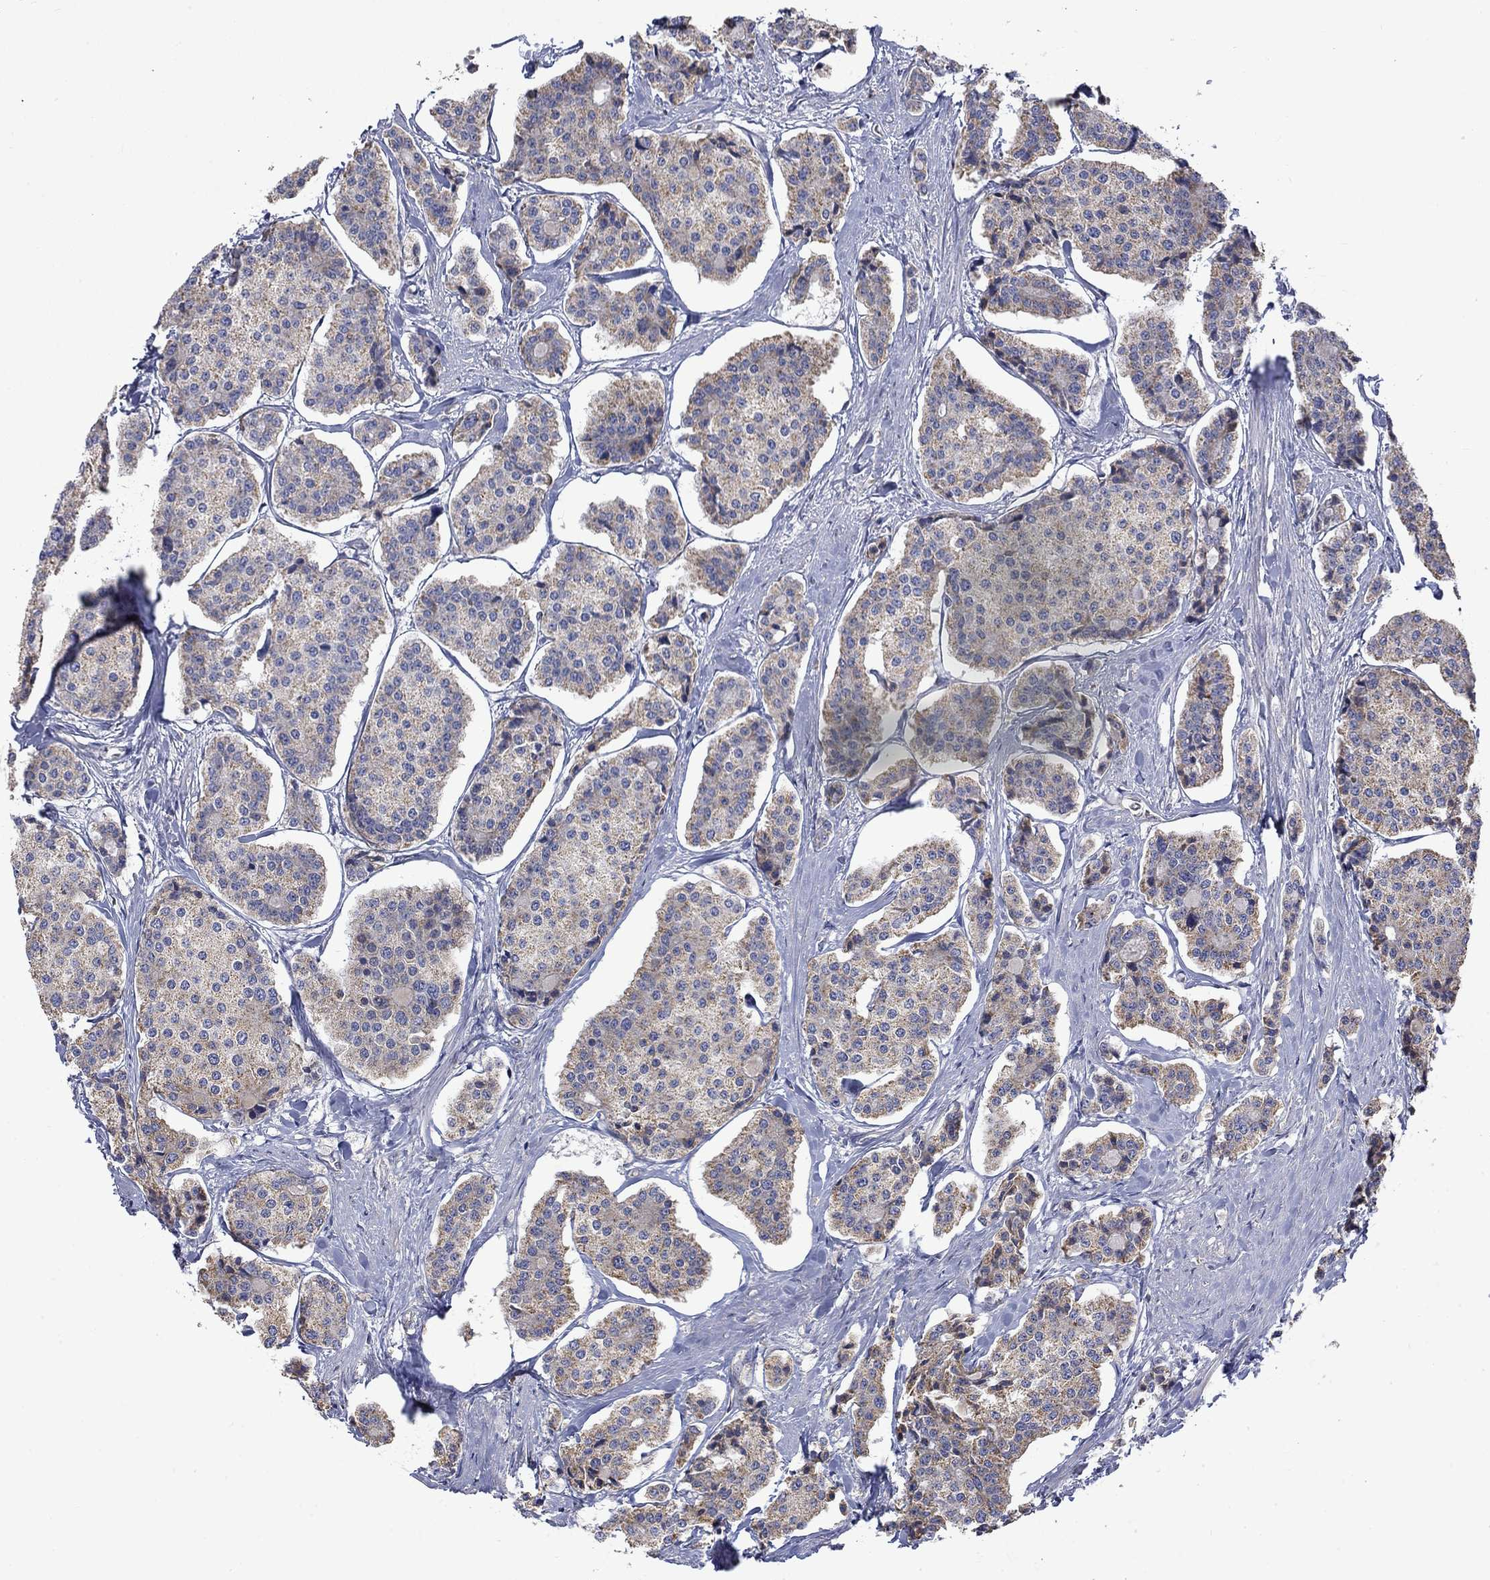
{"staining": {"intensity": "moderate", "quantity": "<25%", "location": "cytoplasmic/membranous"}, "tissue": "carcinoid", "cell_type": "Tumor cells", "image_type": "cancer", "snomed": [{"axis": "morphology", "description": "Carcinoid, malignant, NOS"}, {"axis": "topography", "description": "Small intestine"}], "caption": "Immunohistochemical staining of malignant carcinoid exhibits low levels of moderate cytoplasmic/membranous protein expression in approximately <25% of tumor cells.", "gene": "CAMKK2", "patient": {"sex": "female", "age": 65}}